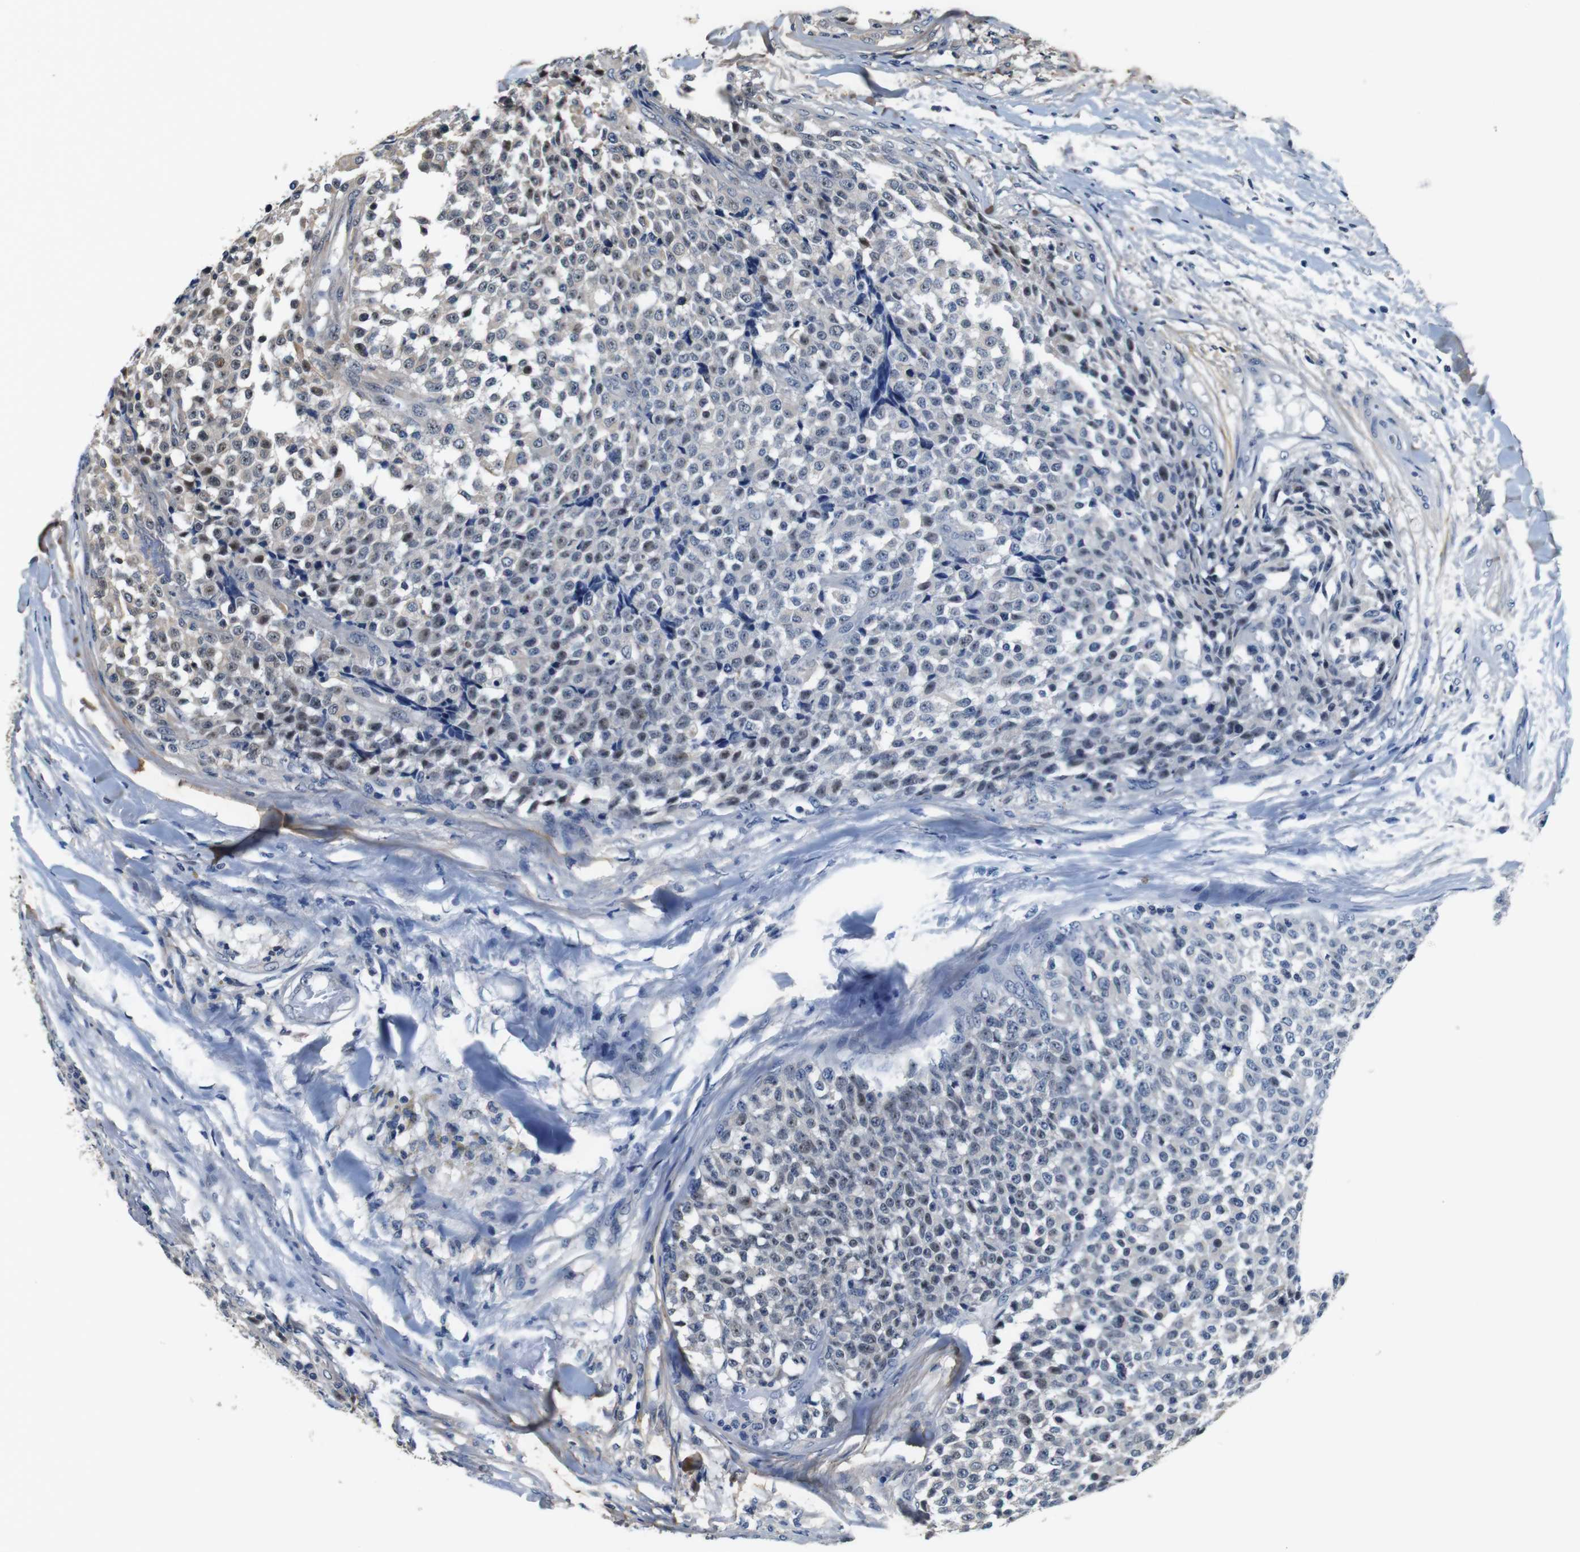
{"staining": {"intensity": "strong", "quantity": "<25%", "location": "cytoplasmic/membranous,nuclear"}, "tissue": "testis cancer", "cell_type": "Tumor cells", "image_type": "cancer", "snomed": [{"axis": "morphology", "description": "Seminoma, NOS"}, {"axis": "topography", "description": "Testis"}], "caption": "Tumor cells display medium levels of strong cytoplasmic/membranous and nuclear expression in approximately <25% of cells in testis cancer (seminoma).", "gene": "LRP4", "patient": {"sex": "male", "age": 59}}